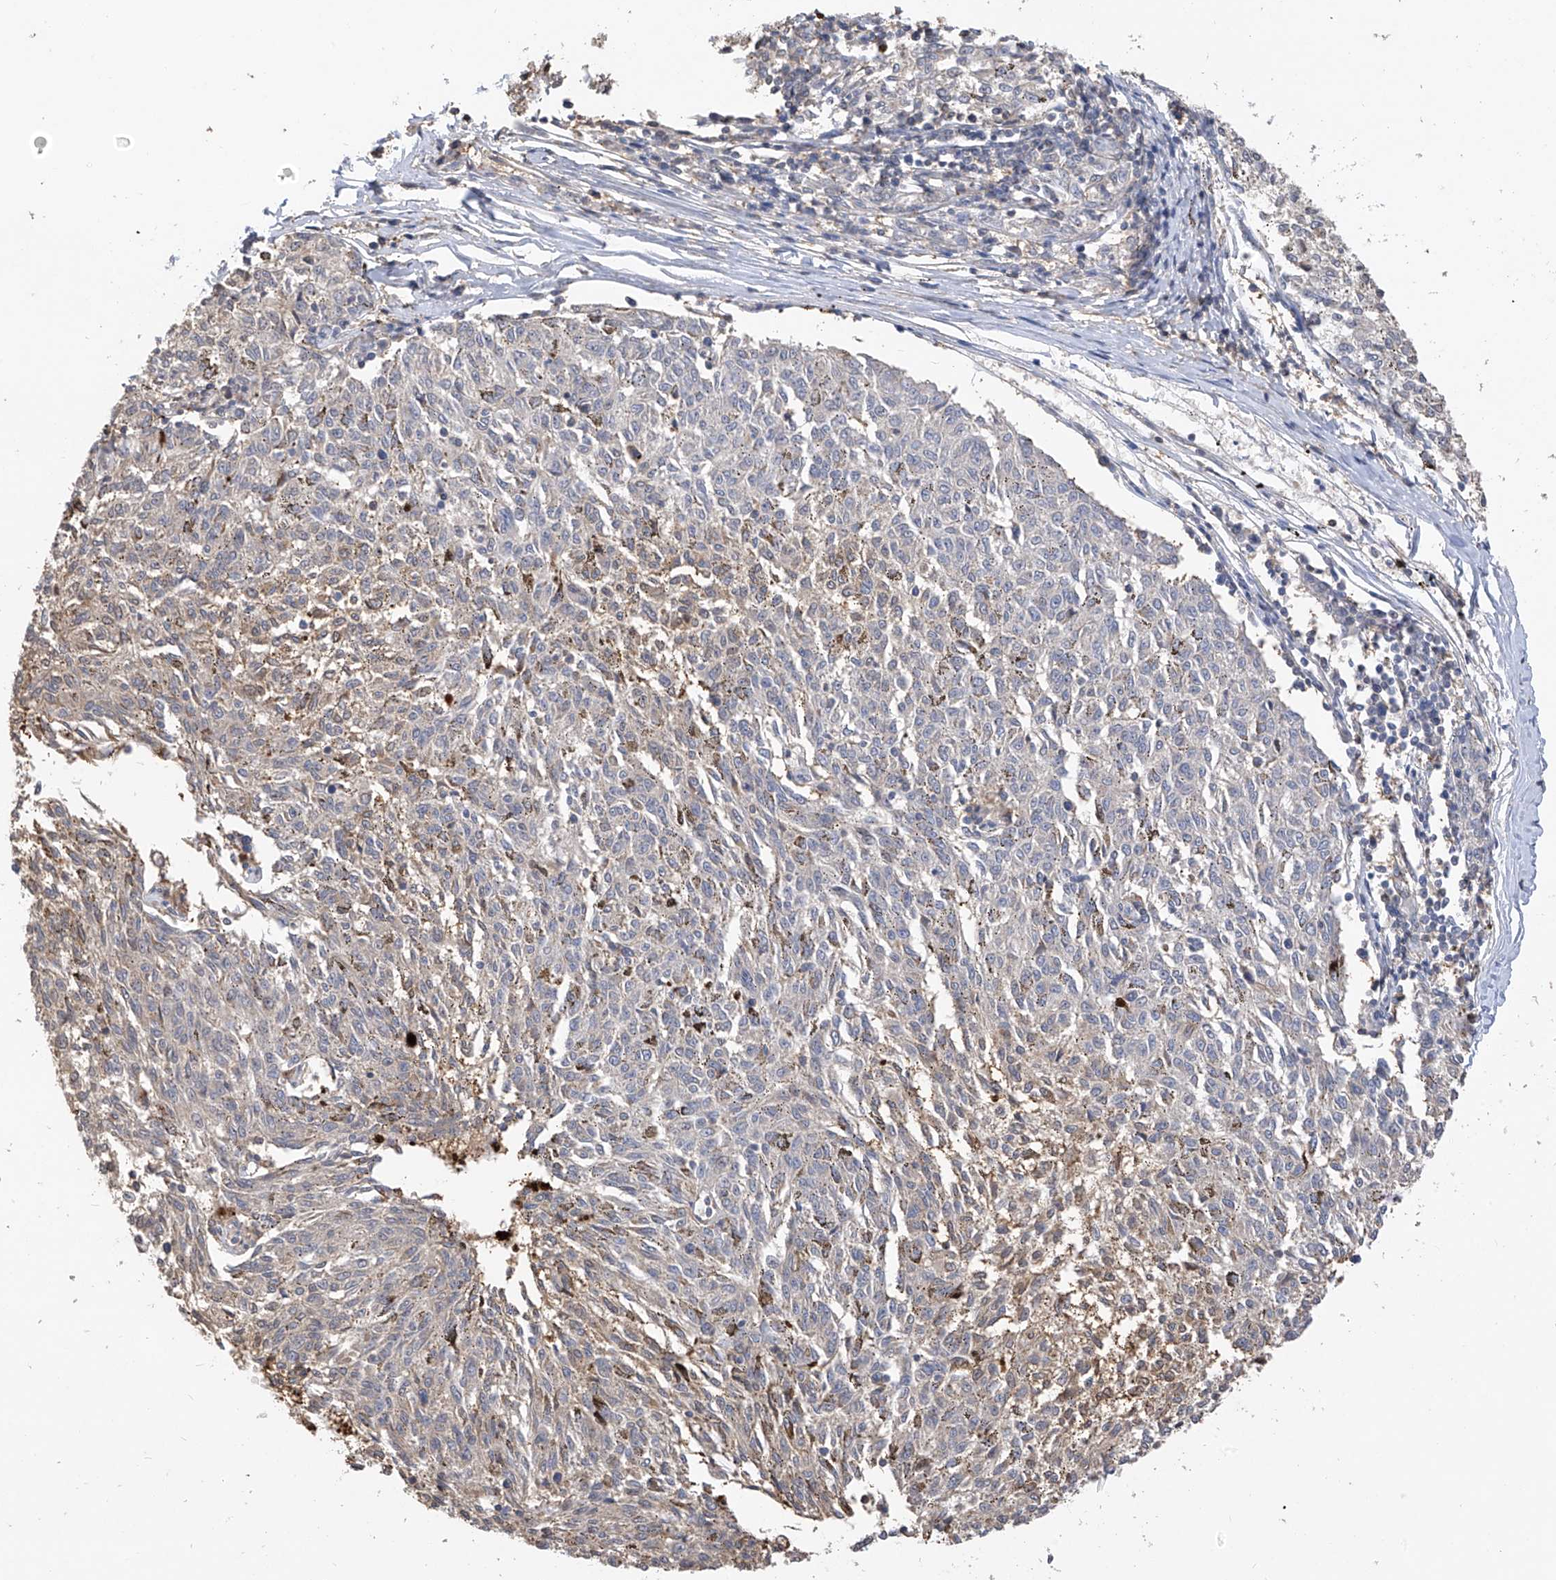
{"staining": {"intensity": "weak", "quantity": "<25%", "location": "cytoplasmic/membranous"}, "tissue": "melanoma", "cell_type": "Tumor cells", "image_type": "cancer", "snomed": [{"axis": "morphology", "description": "Malignant melanoma, NOS"}, {"axis": "topography", "description": "Skin"}], "caption": "High power microscopy photomicrograph of an IHC micrograph of melanoma, revealing no significant staining in tumor cells.", "gene": "PMM1", "patient": {"sex": "female", "age": 72}}